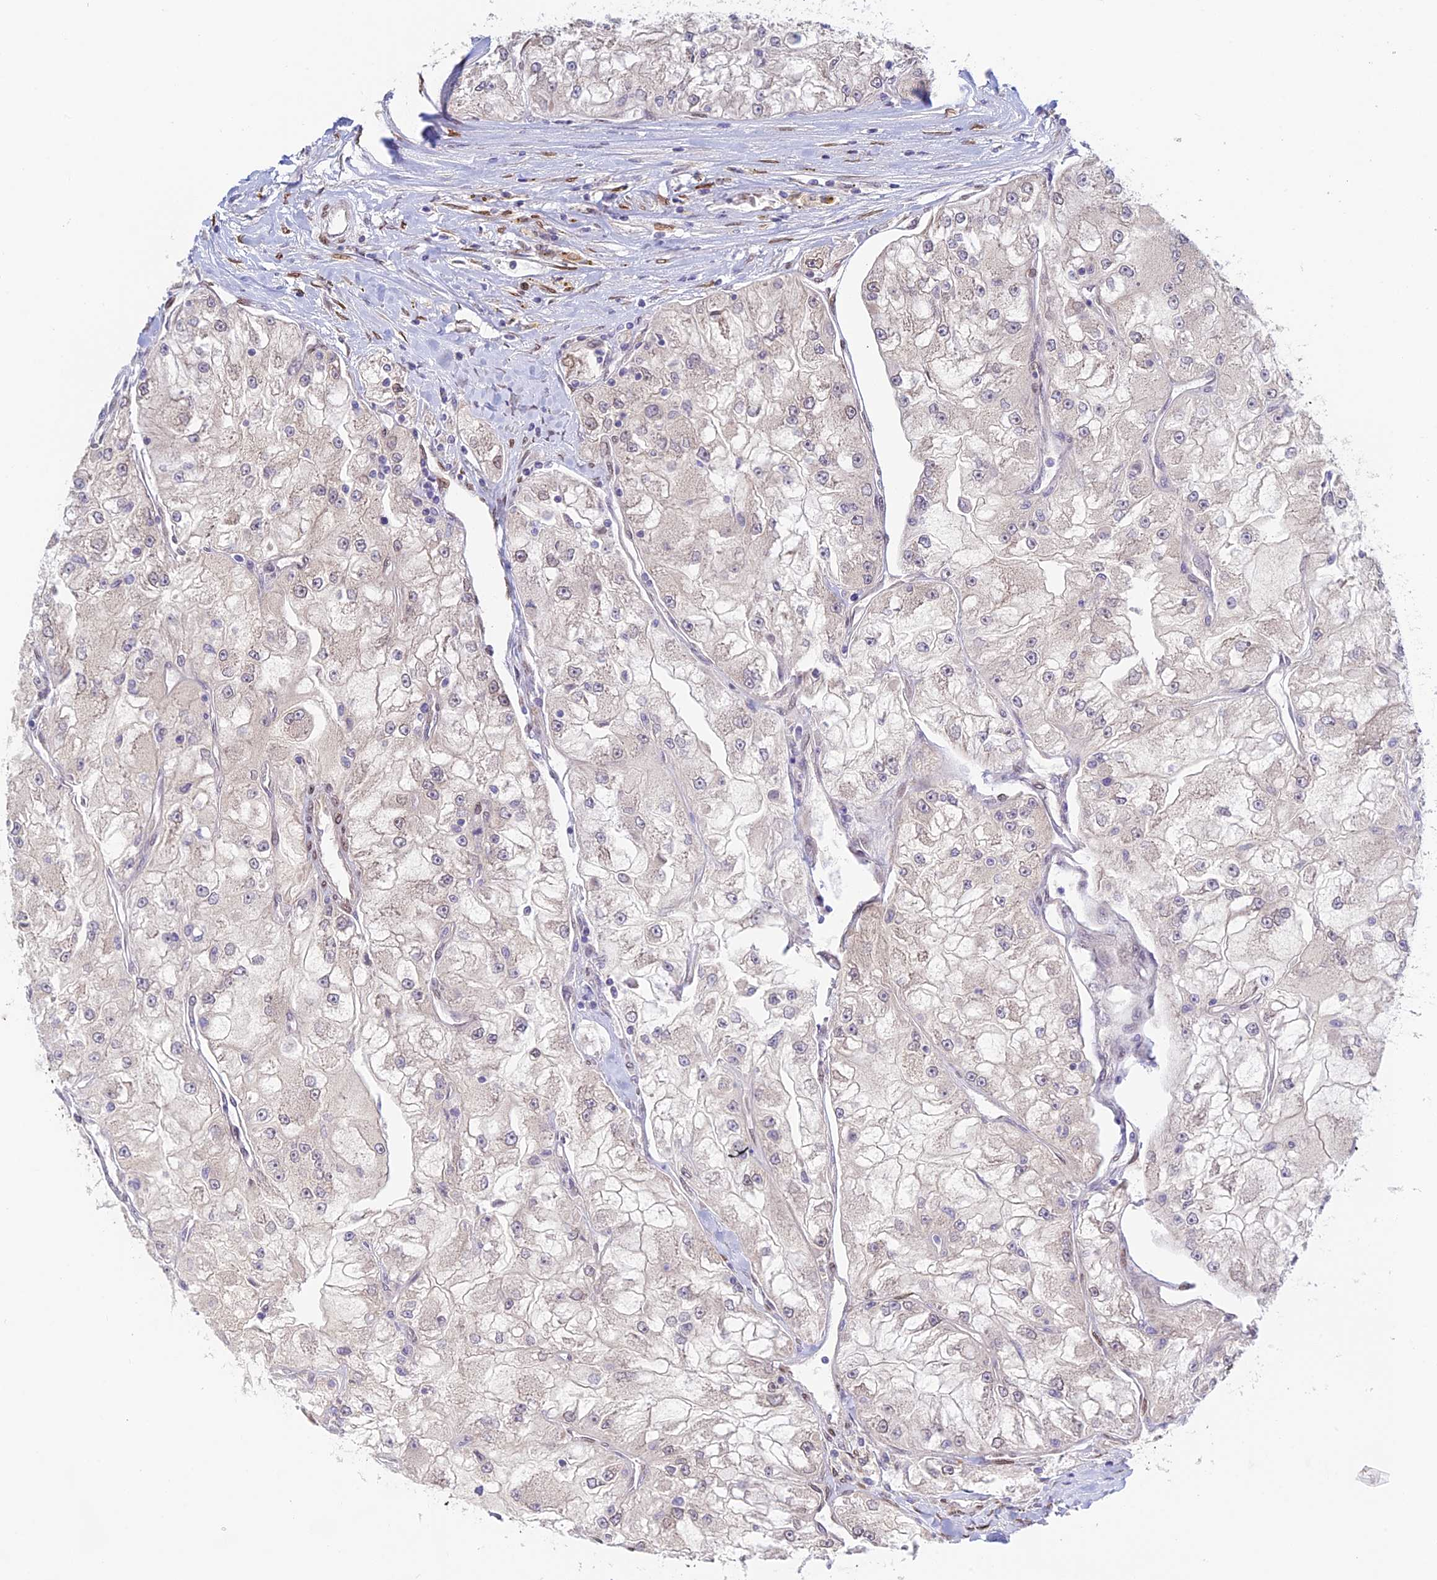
{"staining": {"intensity": "weak", "quantity": "25%-75%", "location": "cytoplasmic/membranous,nuclear"}, "tissue": "renal cancer", "cell_type": "Tumor cells", "image_type": "cancer", "snomed": [{"axis": "morphology", "description": "Adenocarcinoma, NOS"}, {"axis": "topography", "description": "Kidney"}], "caption": "Renal cancer (adenocarcinoma) stained for a protein (brown) demonstrates weak cytoplasmic/membranous and nuclear positive expression in approximately 25%-75% of tumor cells.", "gene": "SKIC8", "patient": {"sex": "female", "age": 72}}